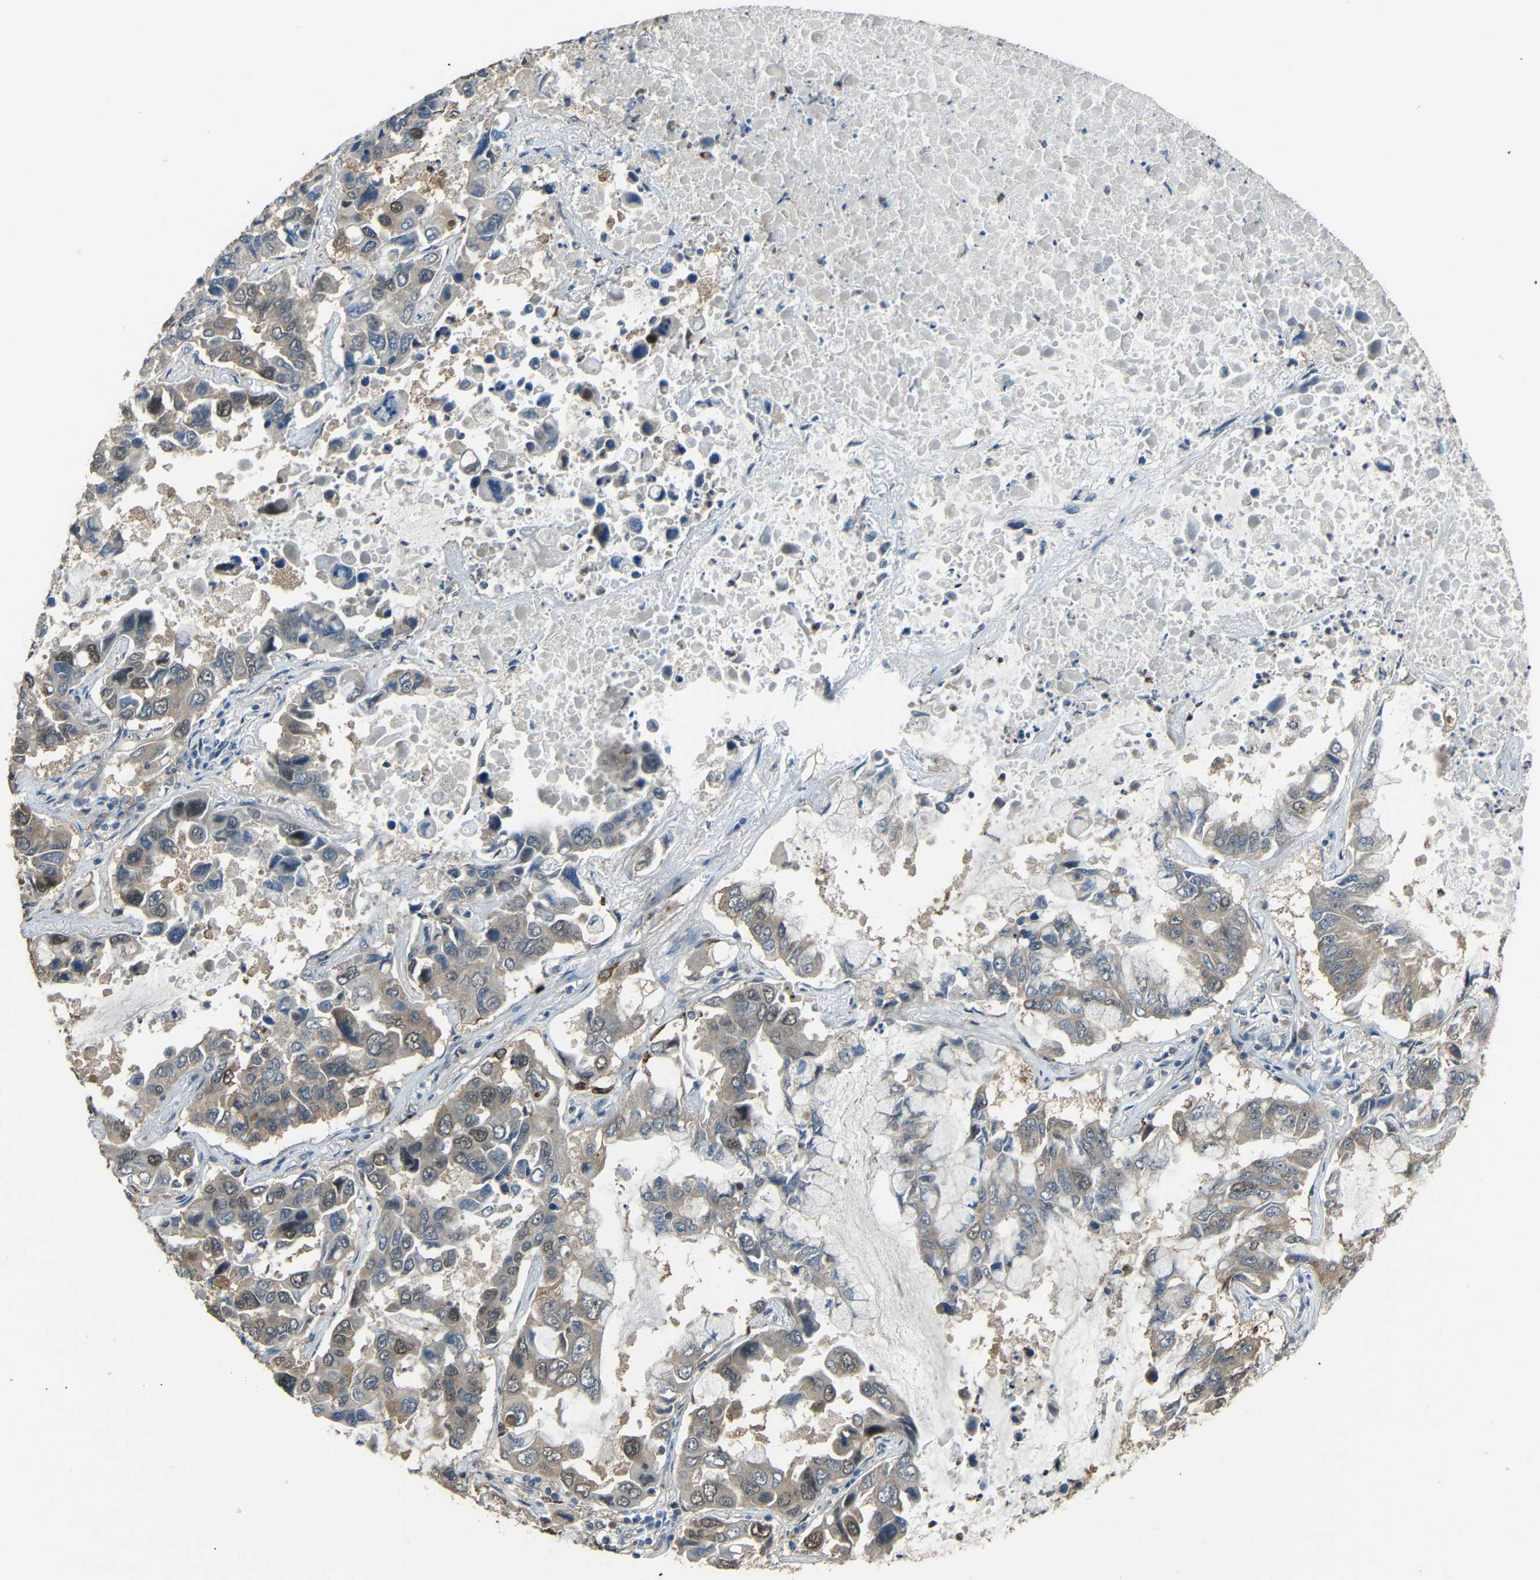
{"staining": {"intensity": "weak", "quantity": "25%-75%", "location": "cytoplasmic/membranous,nuclear"}, "tissue": "lung cancer", "cell_type": "Tumor cells", "image_type": "cancer", "snomed": [{"axis": "morphology", "description": "Adenocarcinoma, NOS"}, {"axis": "topography", "description": "Lung"}], "caption": "Protein staining by immunohistochemistry (IHC) demonstrates weak cytoplasmic/membranous and nuclear staining in about 25%-75% of tumor cells in lung cancer (adenocarcinoma).", "gene": "STBD1", "patient": {"sex": "male", "age": 64}}